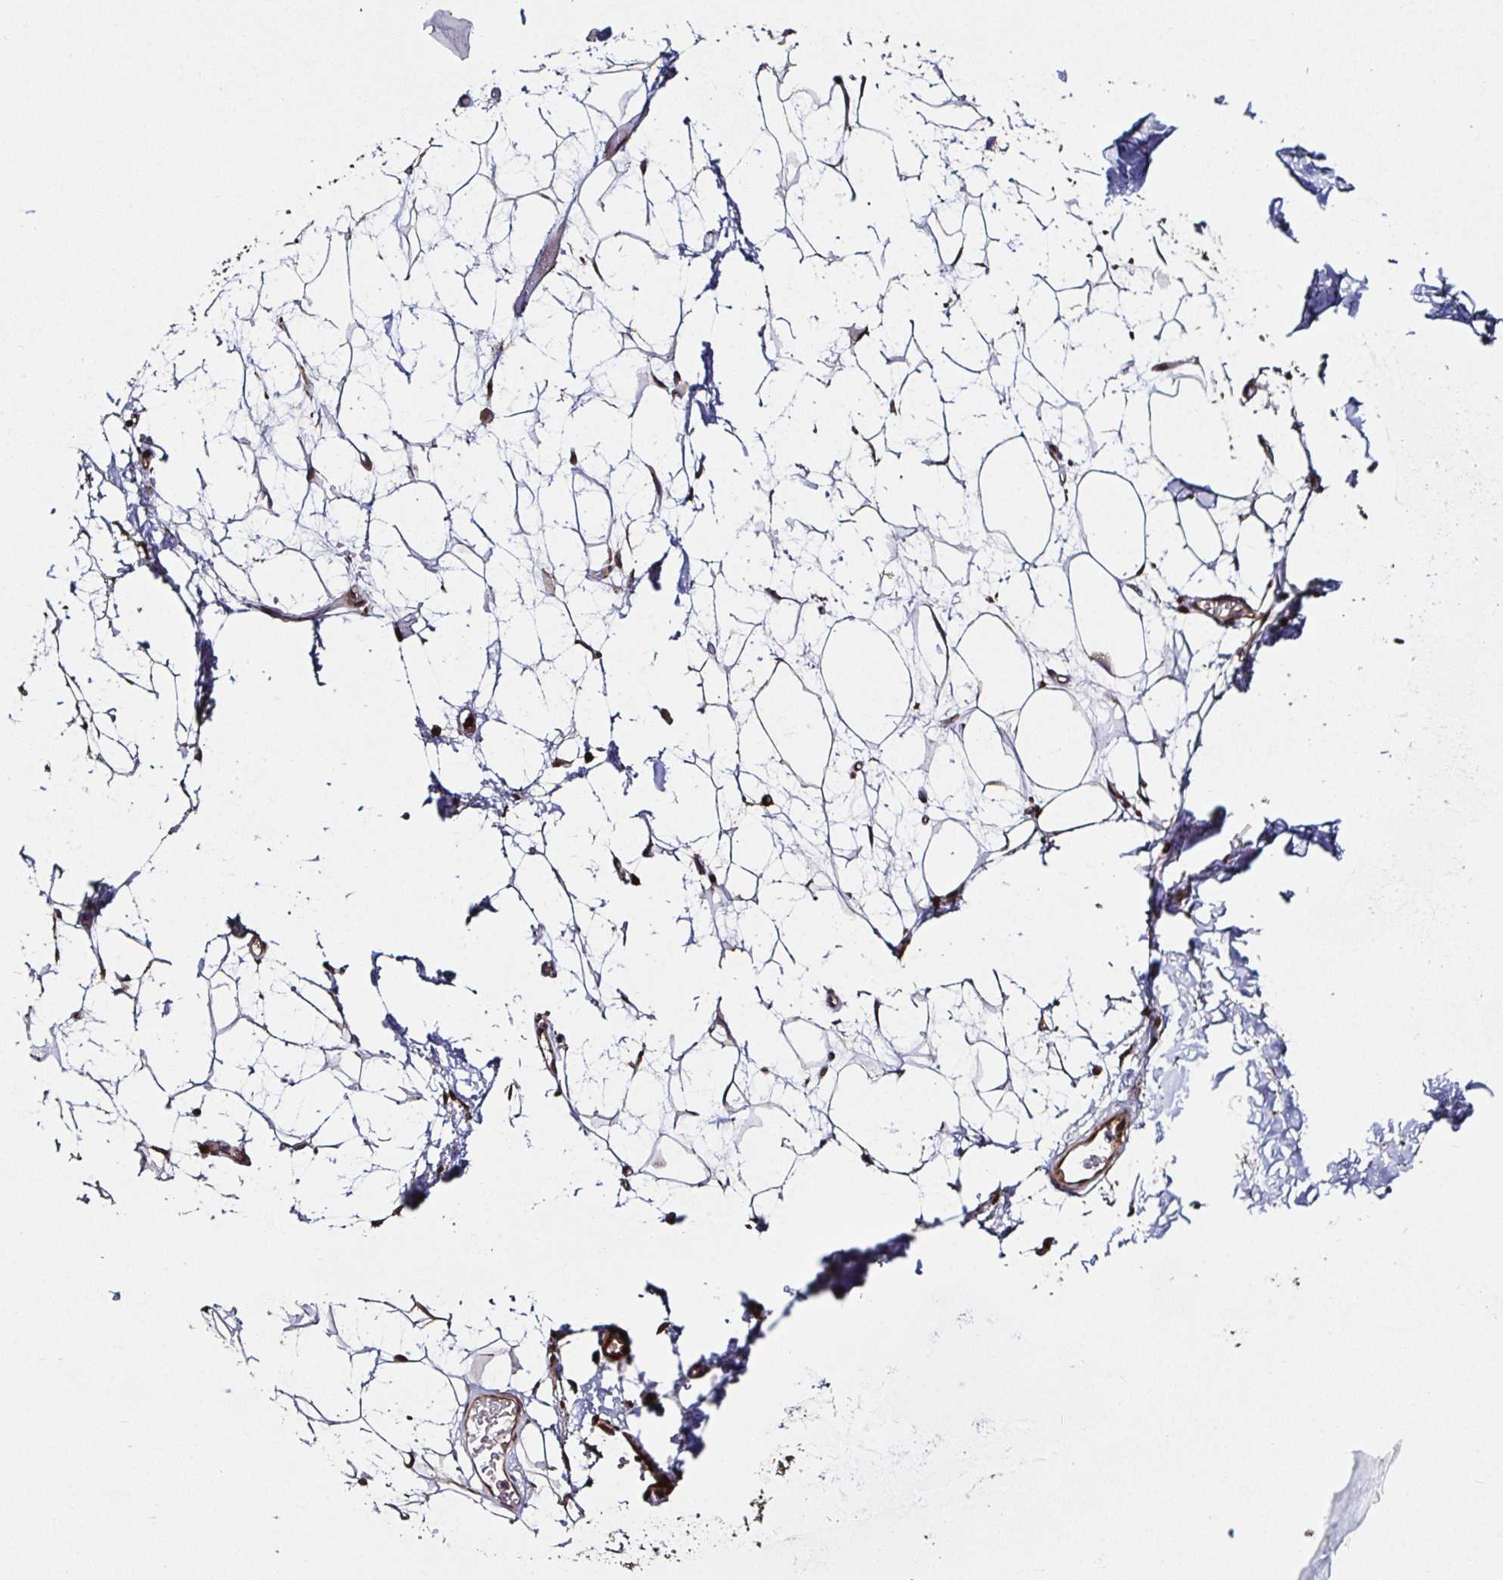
{"staining": {"intensity": "weak", "quantity": "<25%", "location": "cytoplasmic/membranous"}, "tissue": "adipose tissue", "cell_type": "Adipocytes", "image_type": "normal", "snomed": [{"axis": "morphology", "description": "Normal tissue, NOS"}, {"axis": "topography", "description": "Anal"}, {"axis": "topography", "description": "Peripheral nerve tissue"}], "caption": "Adipocytes are negative for brown protein staining in normal adipose tissue. (Immunohistochemistry, brightfield microscopy, high magnification).", "gene": "MLST8", "patient": {"sex": "male", "age": 78}}